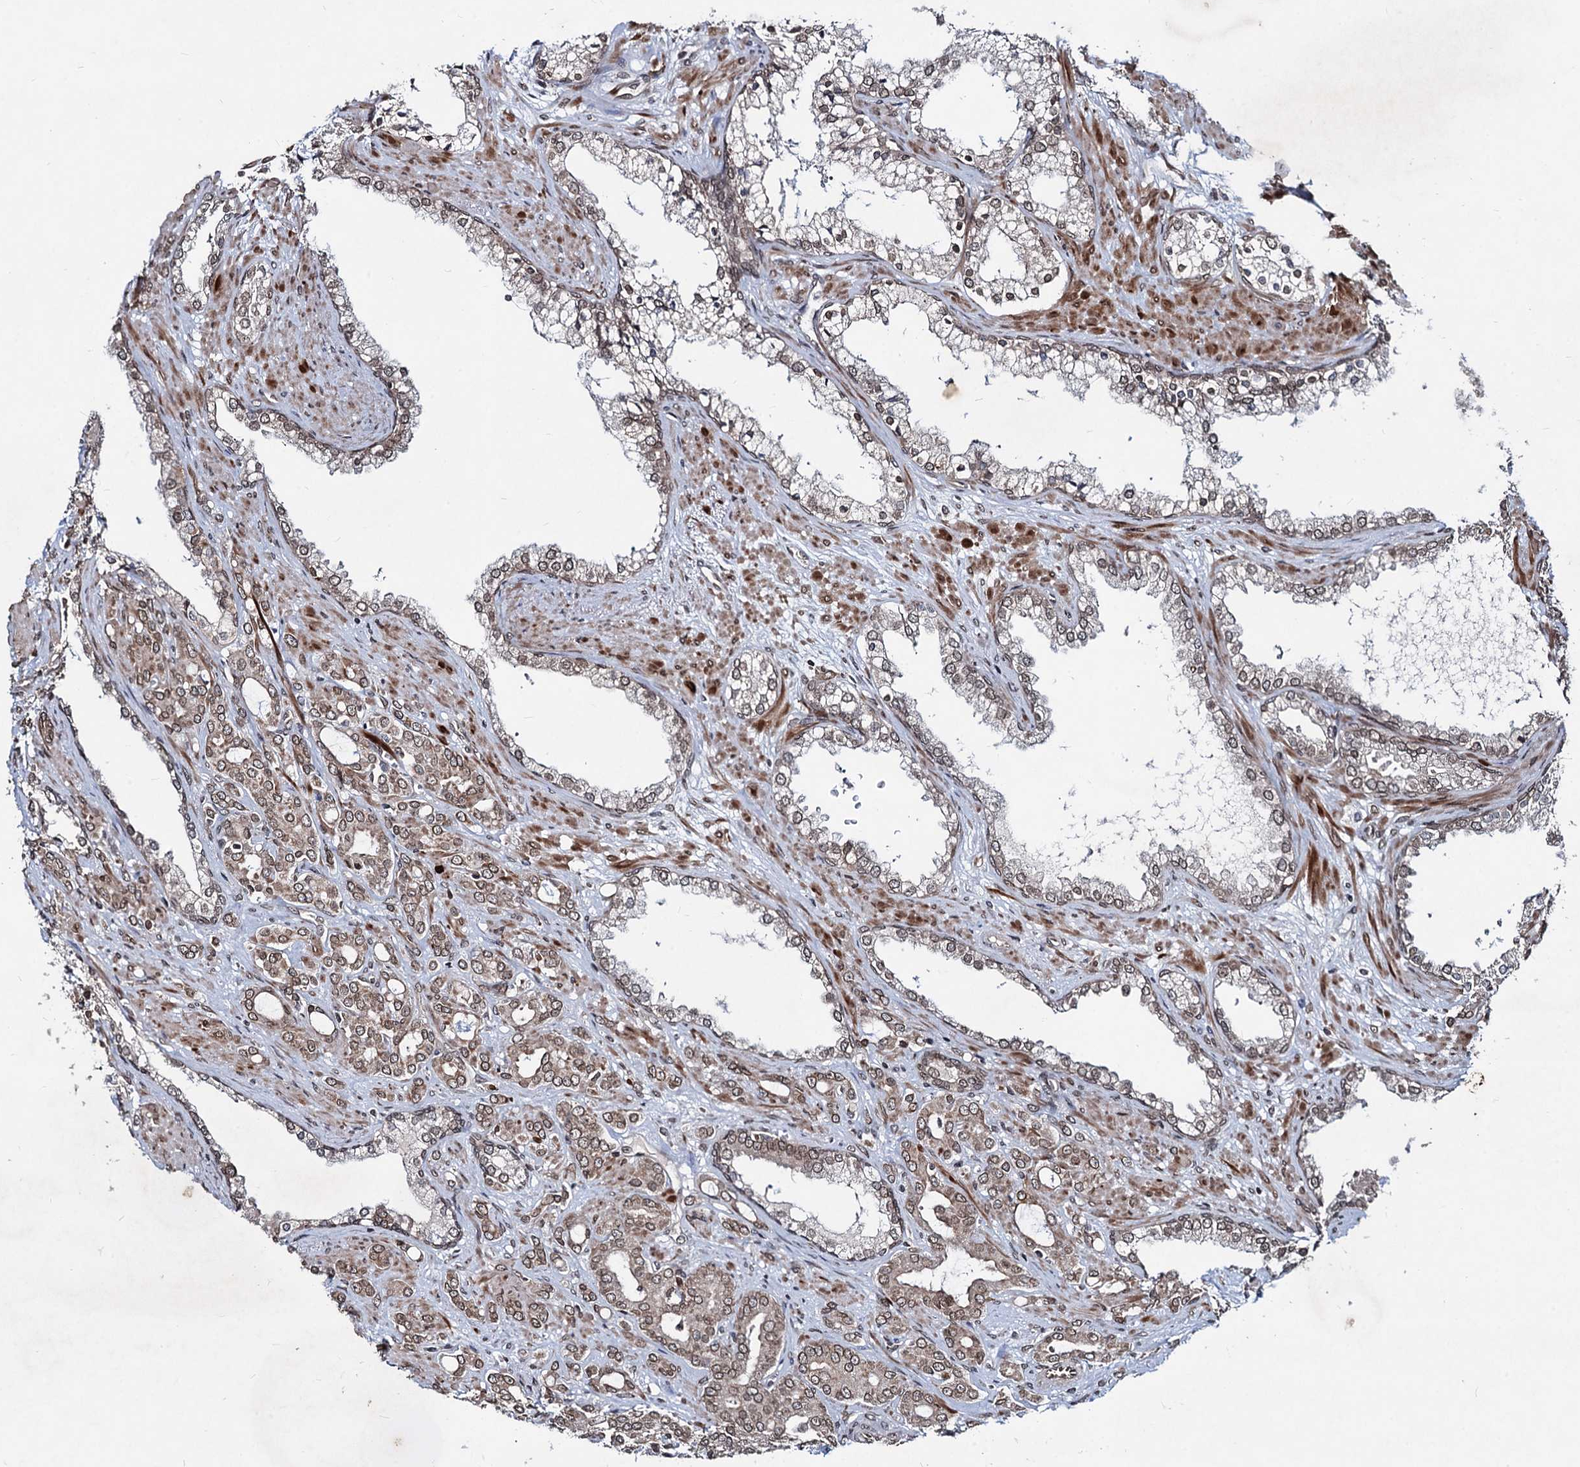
{"staining": {"intensity": "moderate", "quantity": ">75%", "location": "cytoplasmic/membranous,nuclear"}, "tissue": "prostate cancer", "cell_type": "Tumor cells", "image_type": "cancer", "snomed": [{"axis": "morphology", "description": "Adenocarcinoma, High grade"}, {"axis": "topography", "description": "Prostate"}], "caption": "There is medium levels of moderate cytoplasmic/membranous and nuclear staining in tumor cells of prostate cancer, as demonstrated by immunohistochemical staining (brown color).", "gene": "RNF6", "patient": {"sex": "male", "age": 72}}